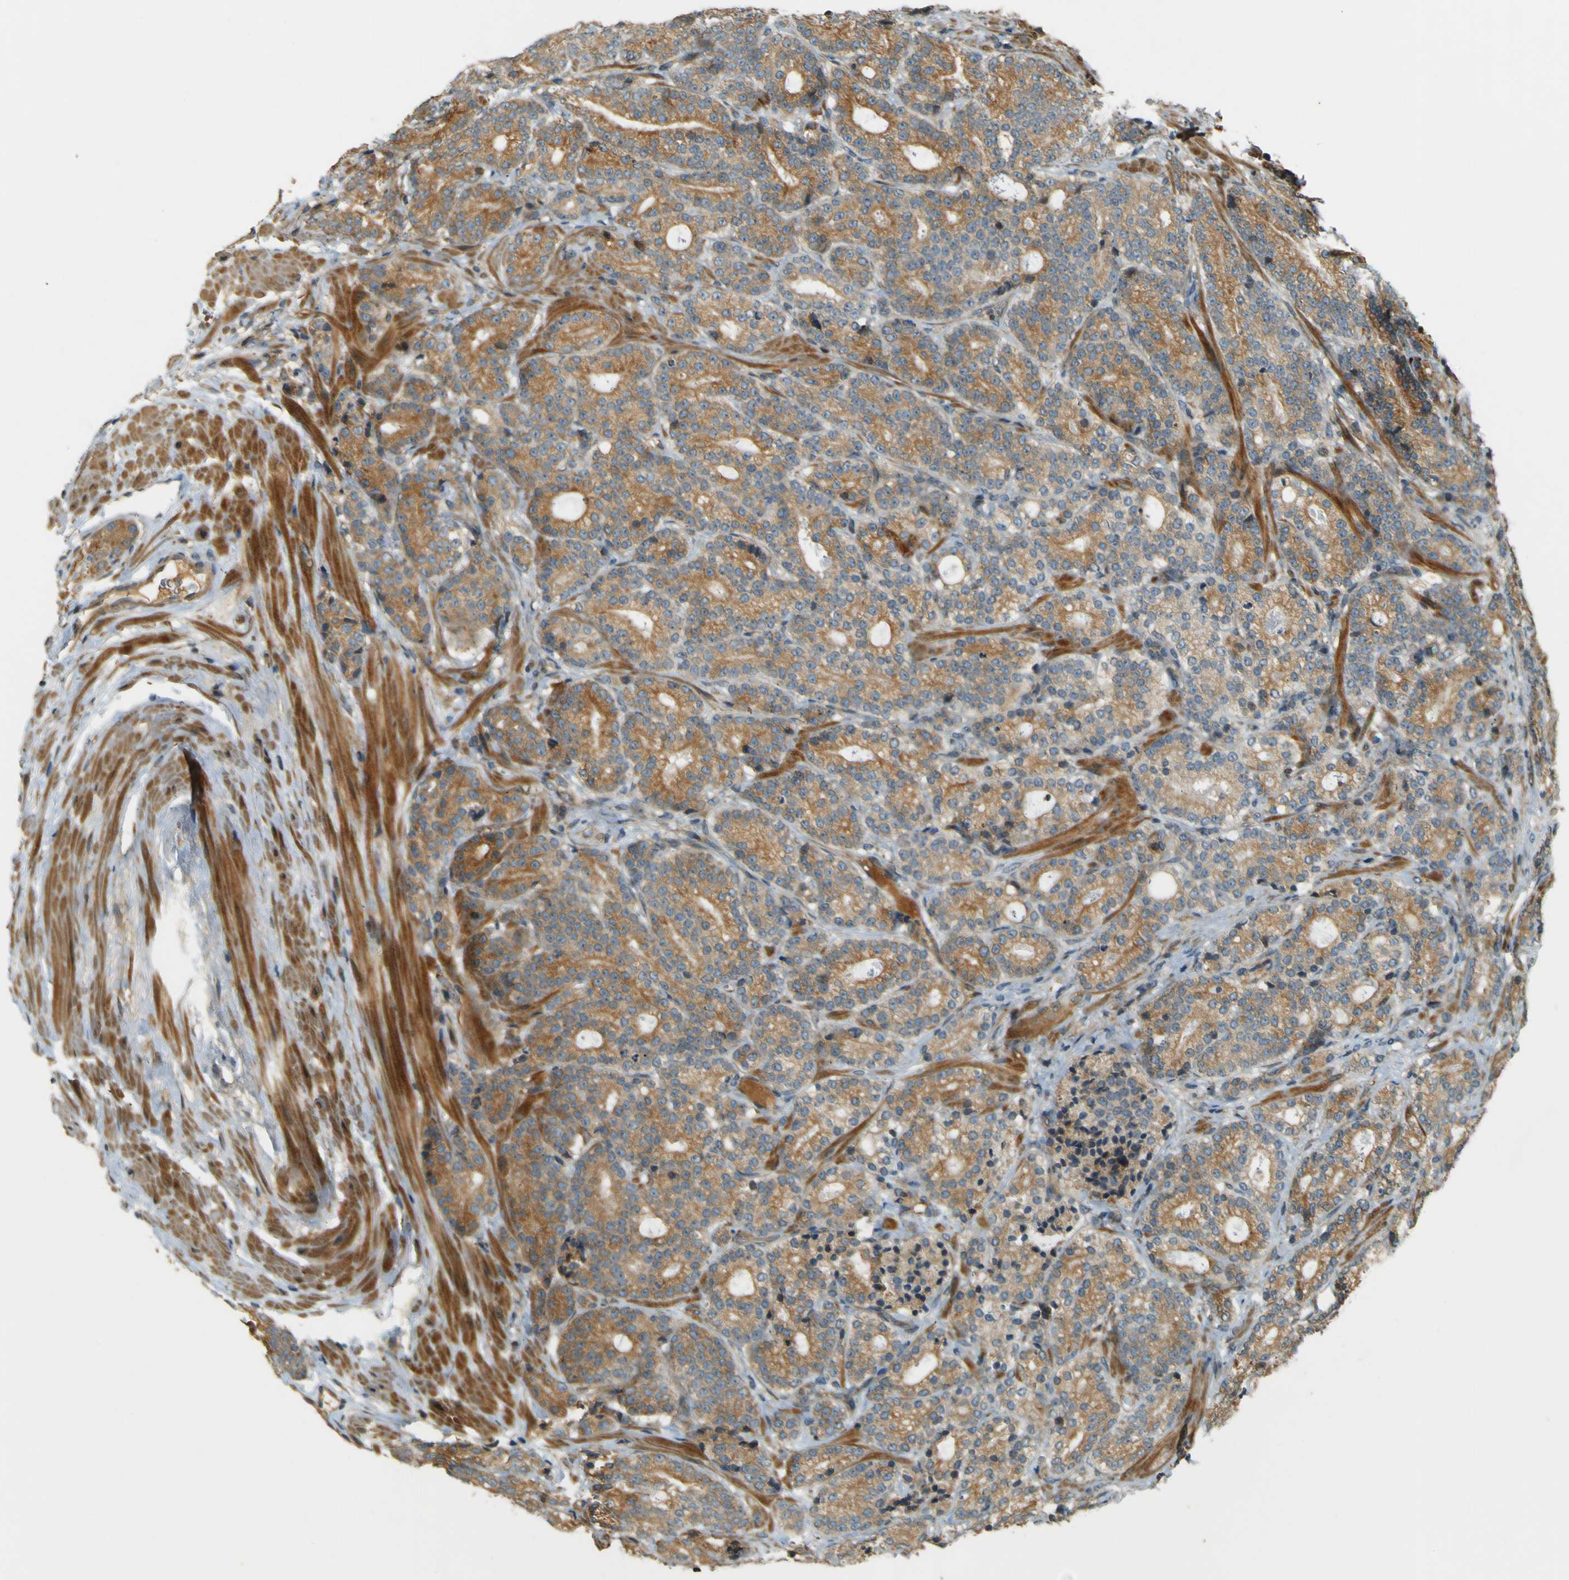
{"staining": {"intensity": "moderate", "quantity": ">75%", "location": "cytoplasmic/membranous"}, "tissue": "prostate cancer", "cell_type": "Tumor cells", "image_type": "cancer", "snomed": [{"axis": "morphology", "description": "Adenocarcinoma, High grade"}, {"axis": "topography", "description": "Prostate"}], "caption": "Human prostate adenocarcinoma (high-grade) stained for a protein (brown) displays moderate cytoplasmic/membranous positive staining in about >75% of tumor cells.", "gene": "LPCAT1", "patient": {"sex": "male", "age": 61}}